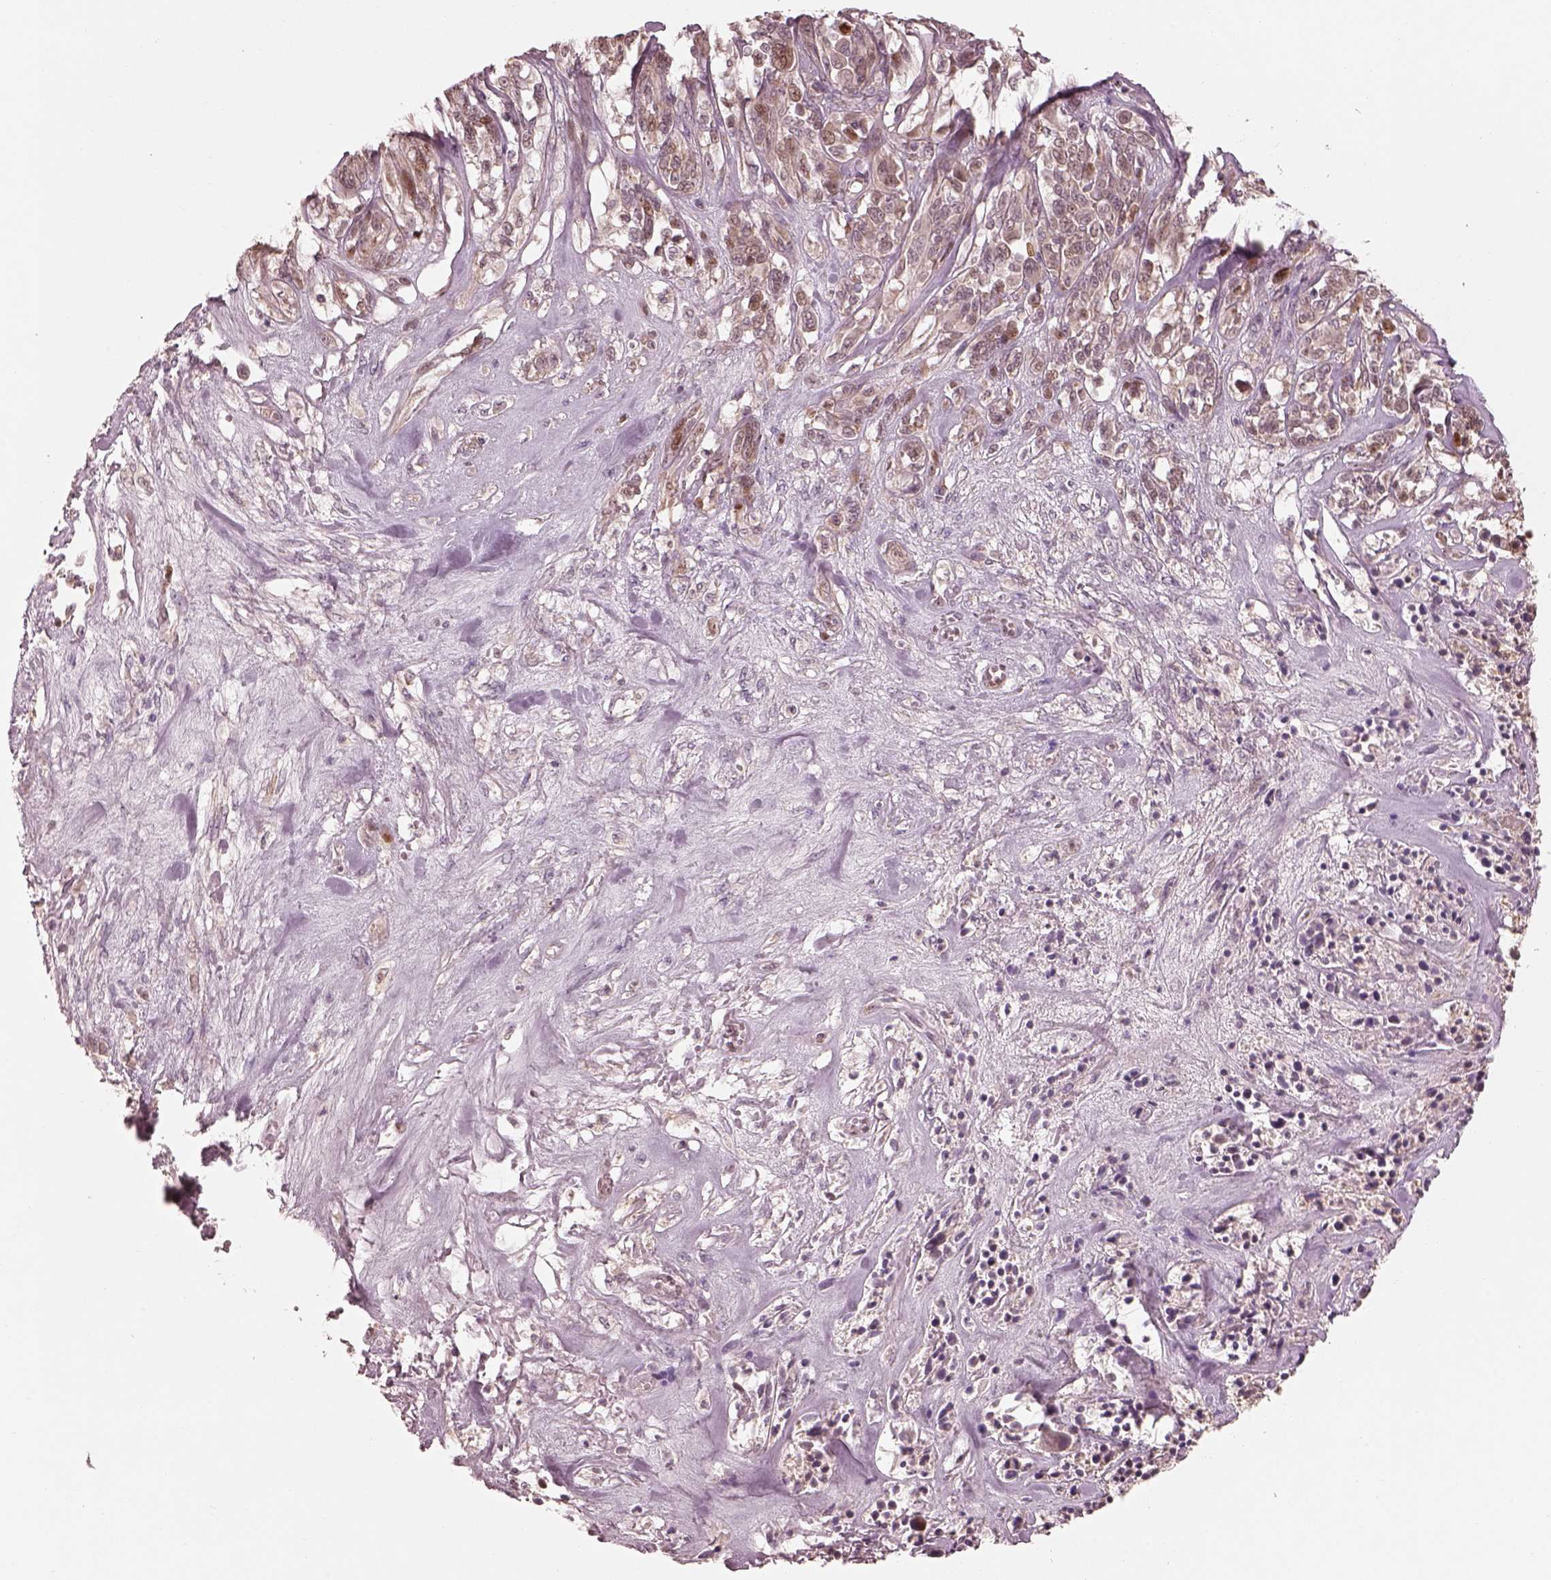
{"staining": {"intensity": "weak", "quantity": "<25%", "location": "cytoplasmic/membranous"}, "tissue": "melanoma", "cell_type": "Tumor cells", "image_type": "cancer", "snomed": [{"axis": "morphology", "description": "Malignant melanoma, NOS"}, {"axis": "topography", "description": "Skin"}], "caption": "The image displays no staining of tumor cells in melanoma.", "gene": "SLC25A46", "patient": {"sex": "female", "age": 91}}